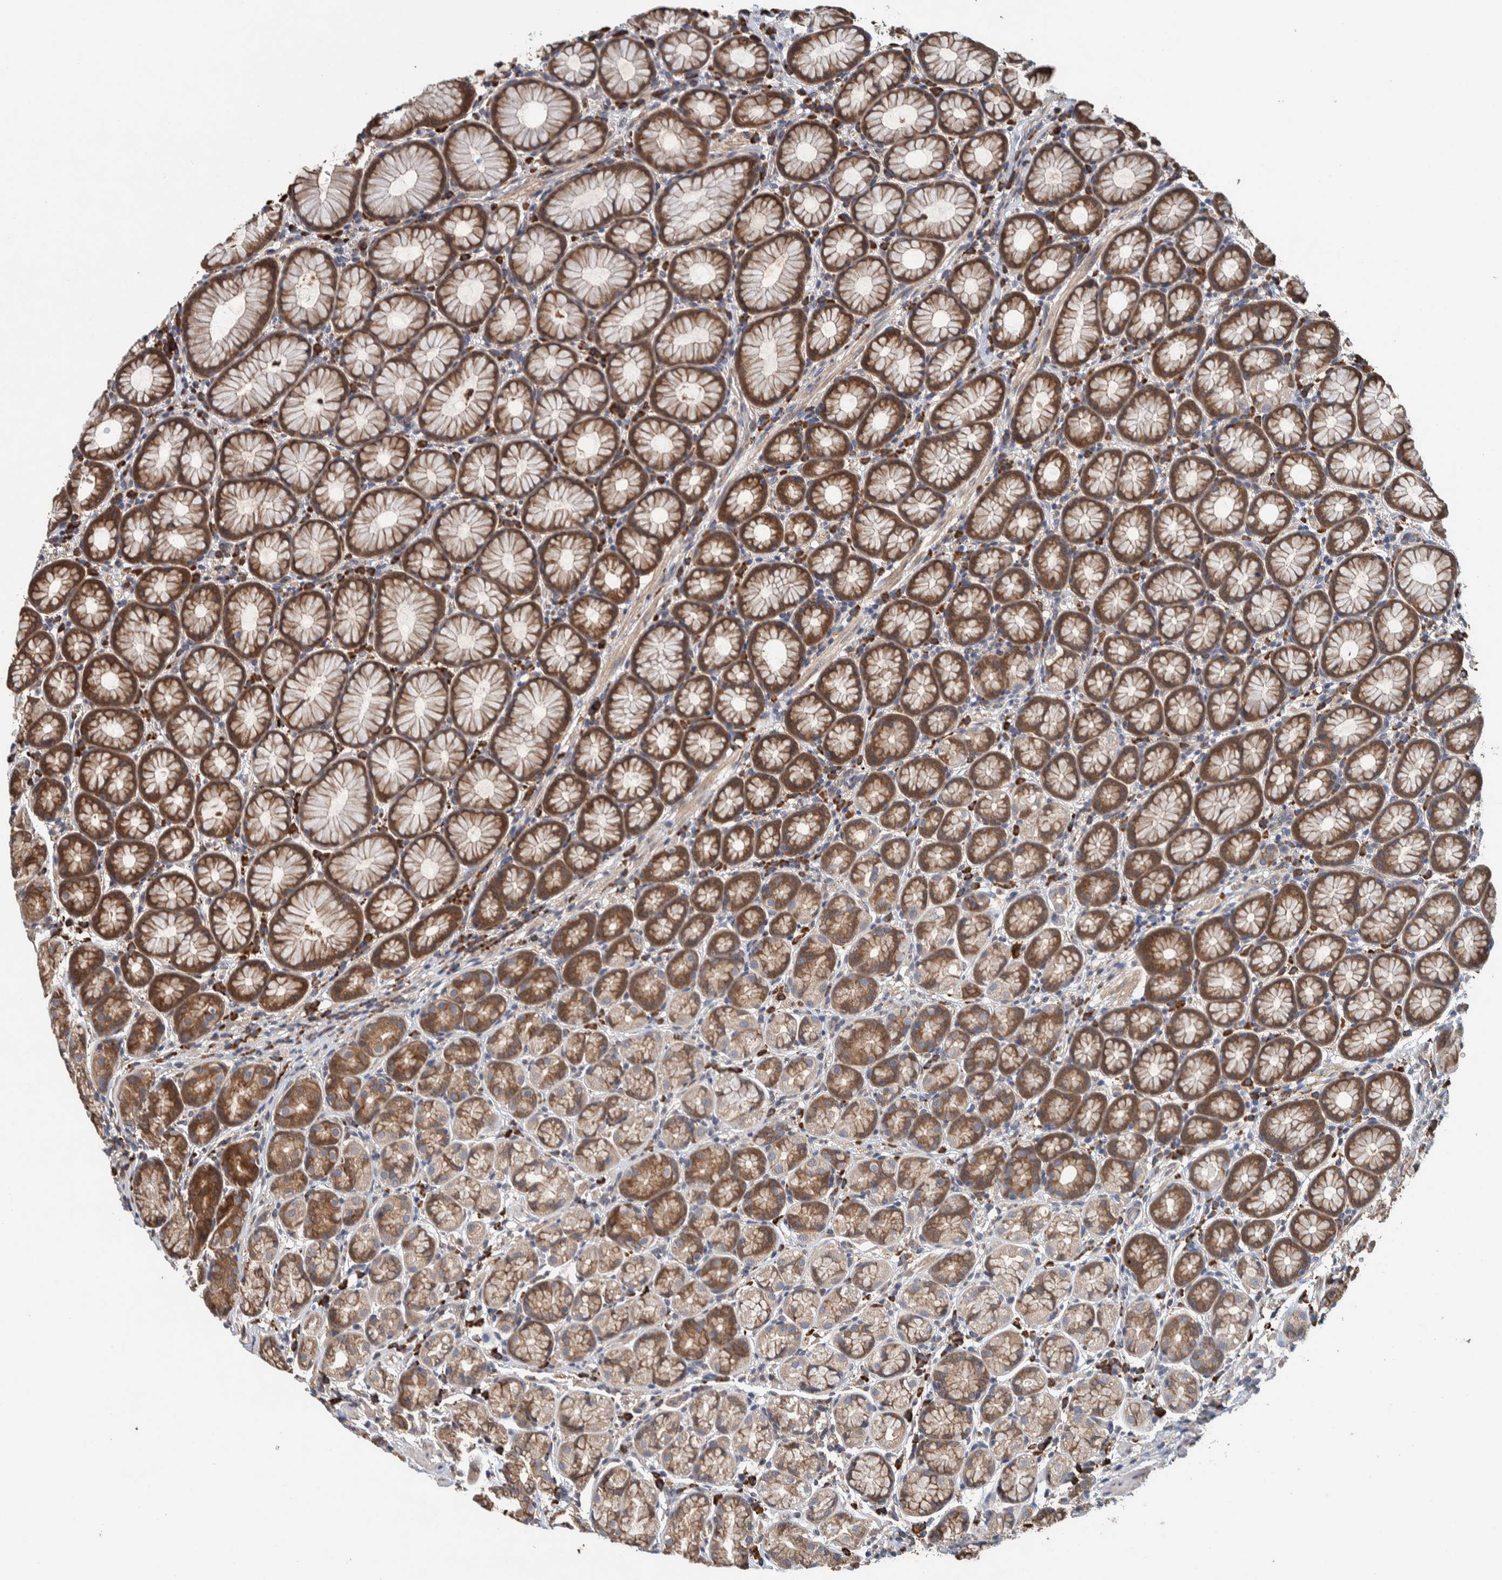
{"staining": {"intensity": "moderate", "quantity": ">75%", "location": "cytoplasmic/membranous"}, "tissue": "stomach", "cell_type": "Glandular cells", "image_type": "normal", "snomed": [{"axis": "morphology", "description": "Normal tissue, NOS"}, {"axis": "topography", "description": "Stomach"}], "caption": "Protein staining shows moderate cytoplasmic/membranous expression in approximately >75% of glandular cells in unremarkable stomach.", "gene": "PLA2G3", "patient": {"sex": "male", "age": 42}}